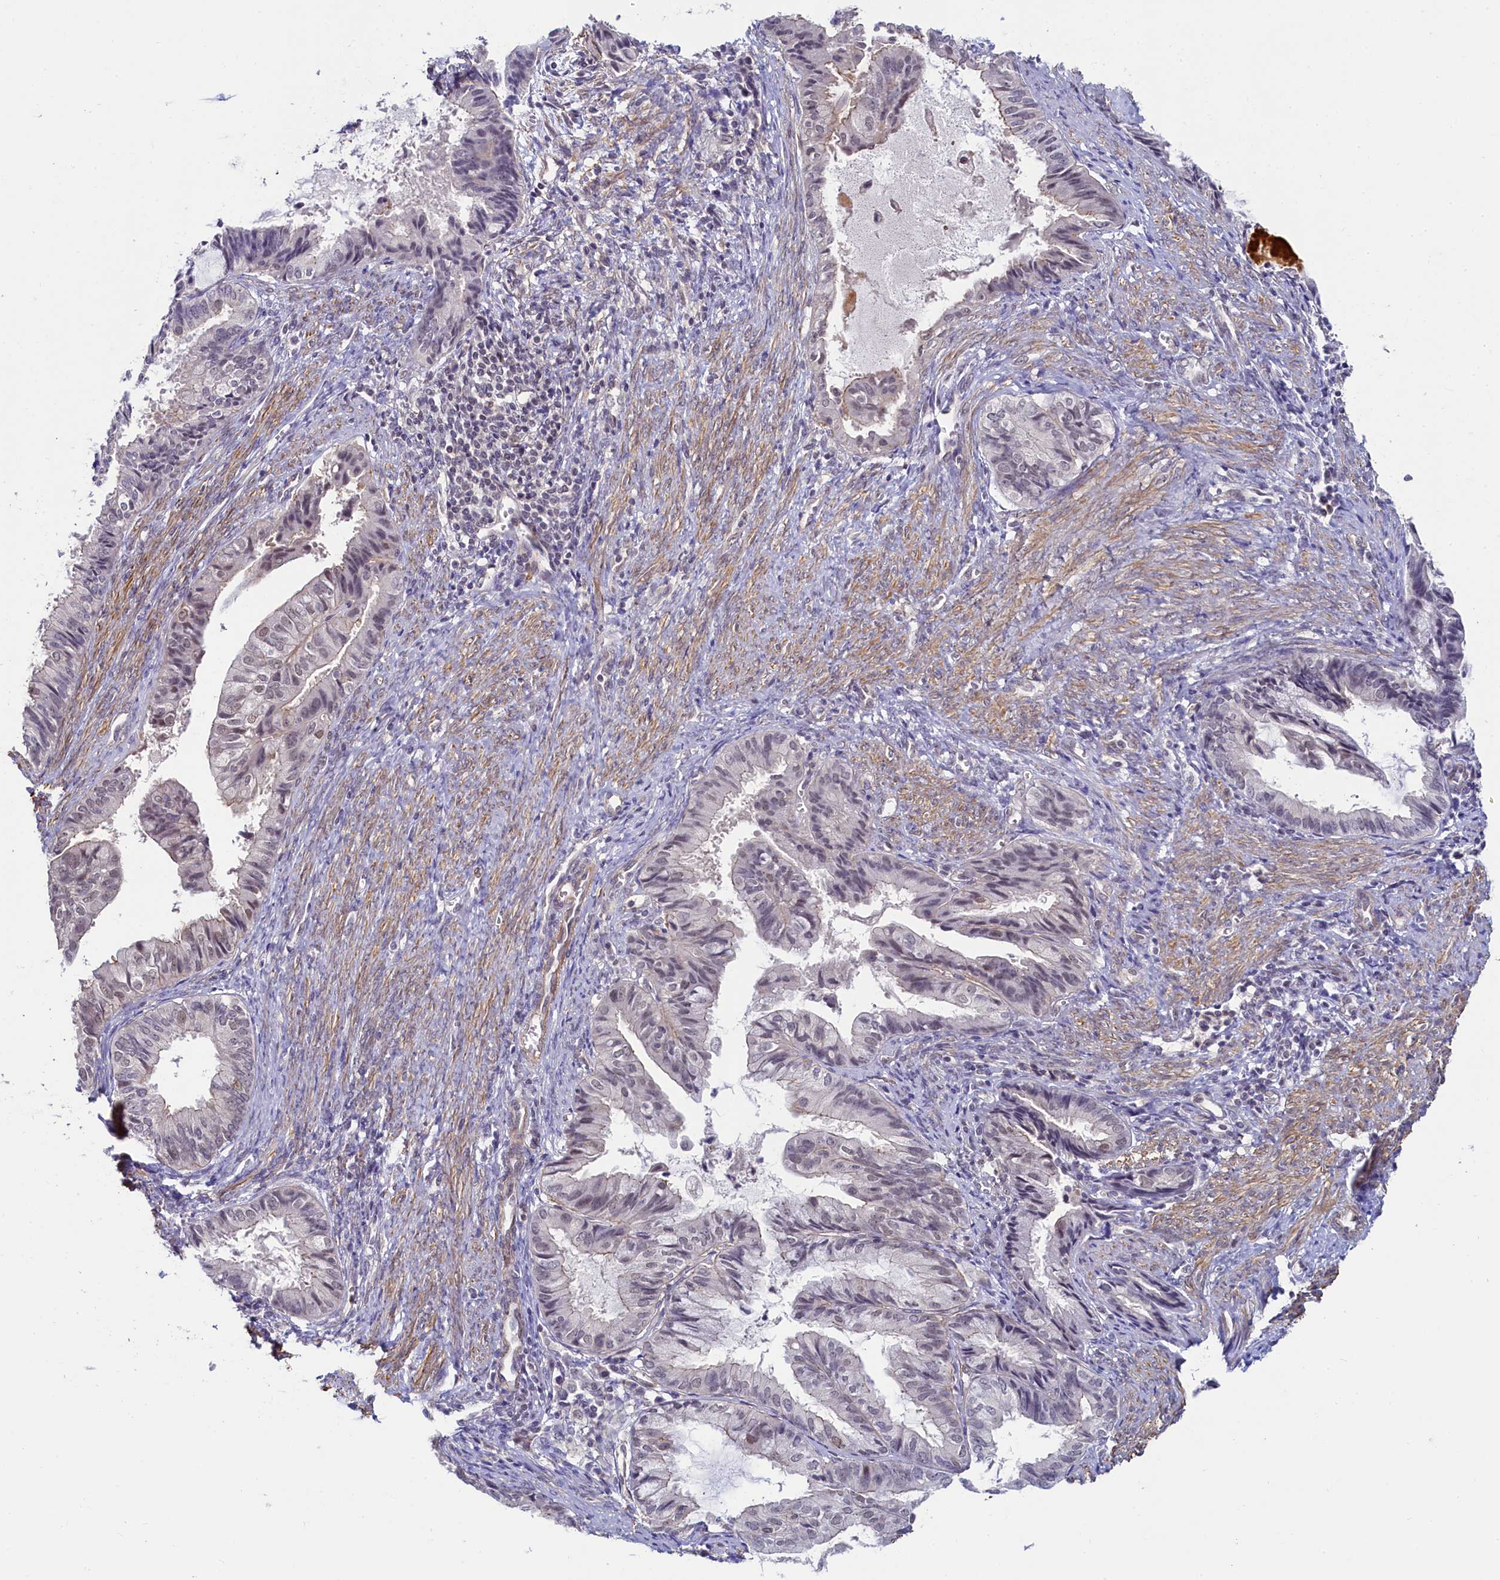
{"staining": {"intensity": "weak", "quantity": "<25%", "location": "cytoplasmic/membranous,nuclear"}, "tissue": "endometrial cancer", "cell_type": "Tumor cells", "image_type": "cancer", "snomed": [{"axis": "morphology", "description": "Adenocarcinoma, NOS"}, {"axis": "topography", "description": "Endometrium"}], "caption": "IHC histopathology image of adenocarcinoma (endometrial) stained for a protein (brown), which demonstrates no expression in tumor cells.", "gene": "INTS14", "patient": {"sex": "female", "age": 86}}